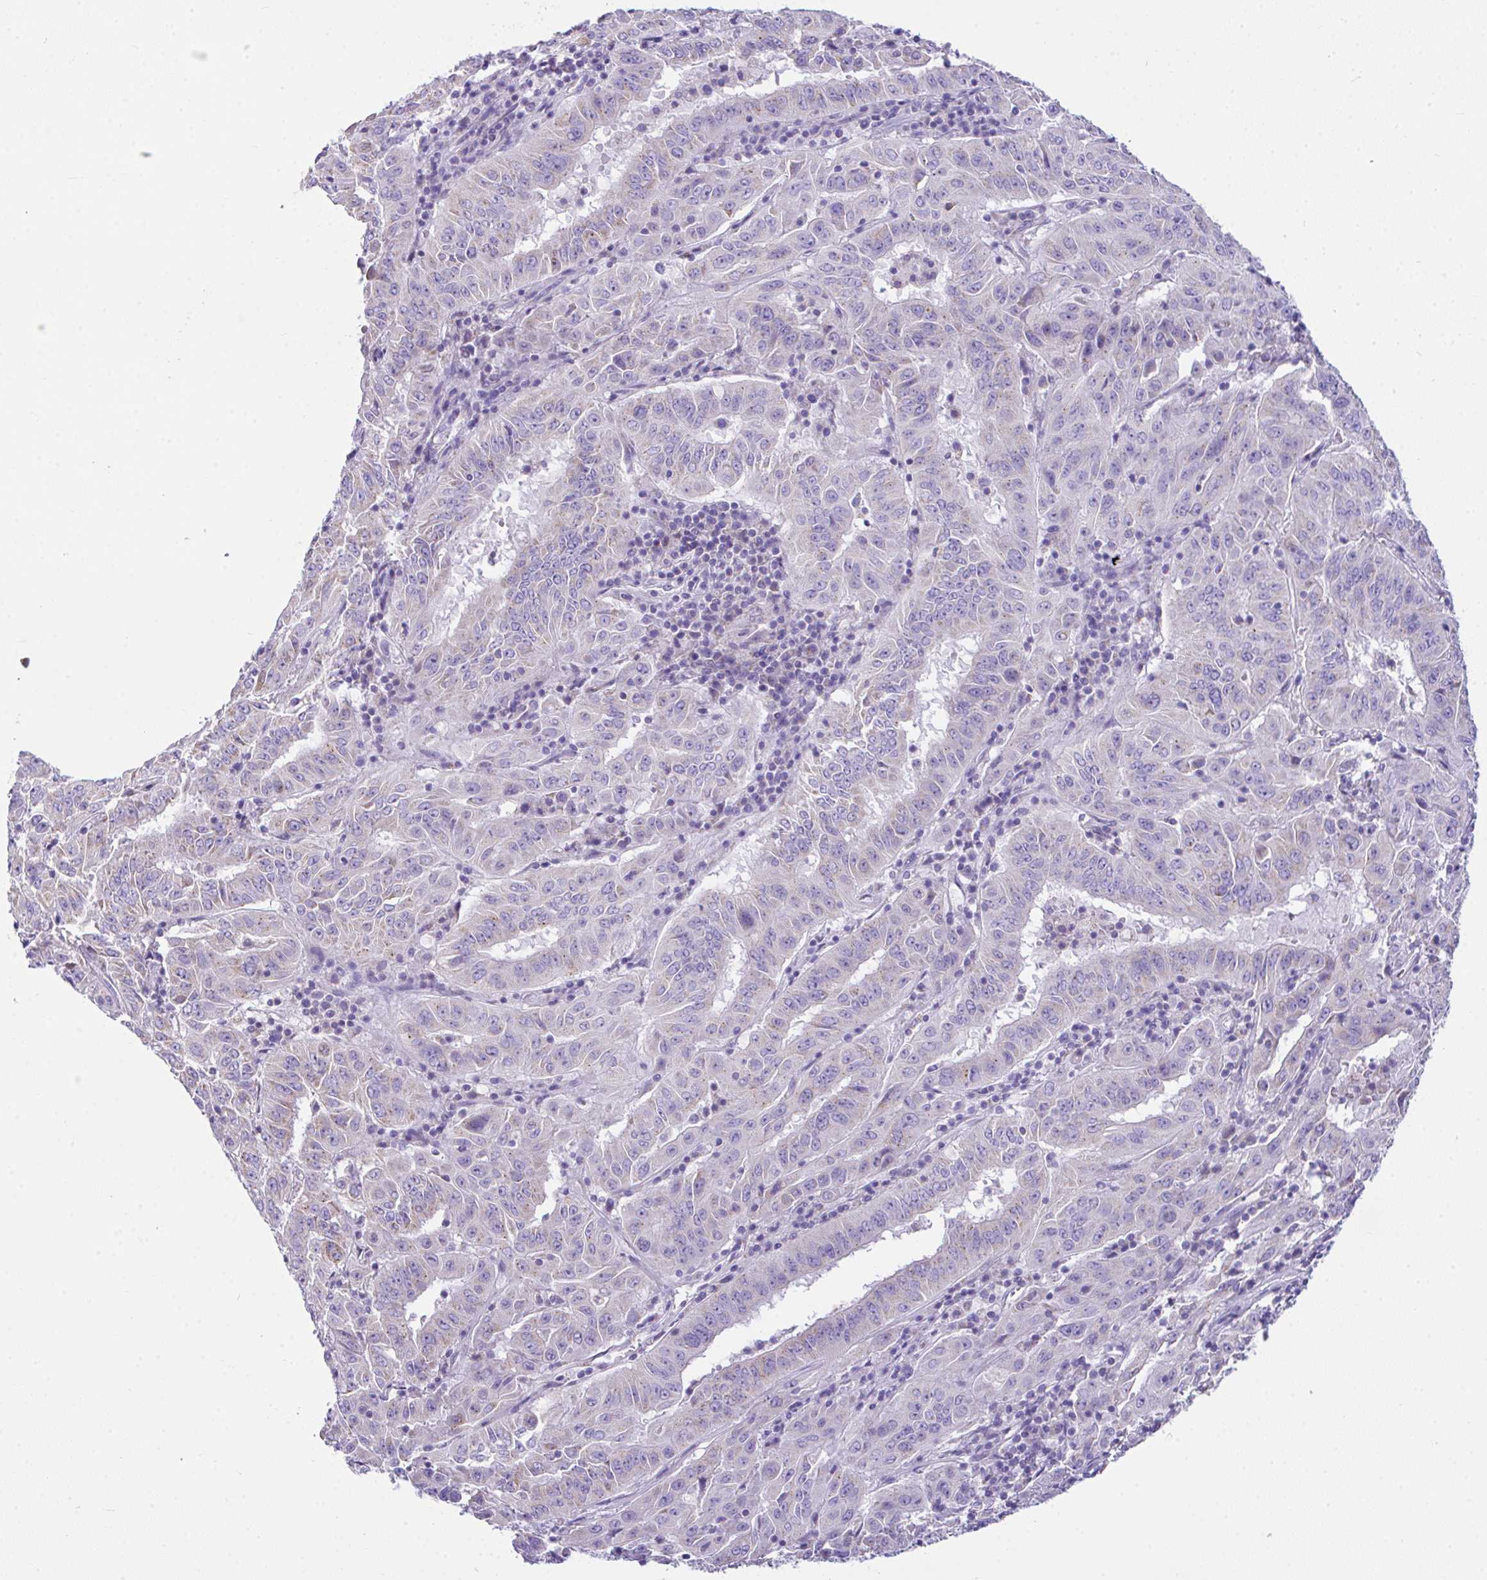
{"staining": {"intensity": "negative", "quantity": "none", "location": "none"}, "tissue": "pancreatic cancer", "cell_type": "Tumor cells", "image_type": "cancer", "snomed": [{"axis": "morphology", "description": "Adenocarcinoma, NOS"}, {"axis": "topography", "description": "Pancreas"}], "caption": "Tumor cells are negative for protein expression in human pancreatic adenocarcinoma.", "gene": "NLRP8", "patient": {"sex": "male", "age": 63}}